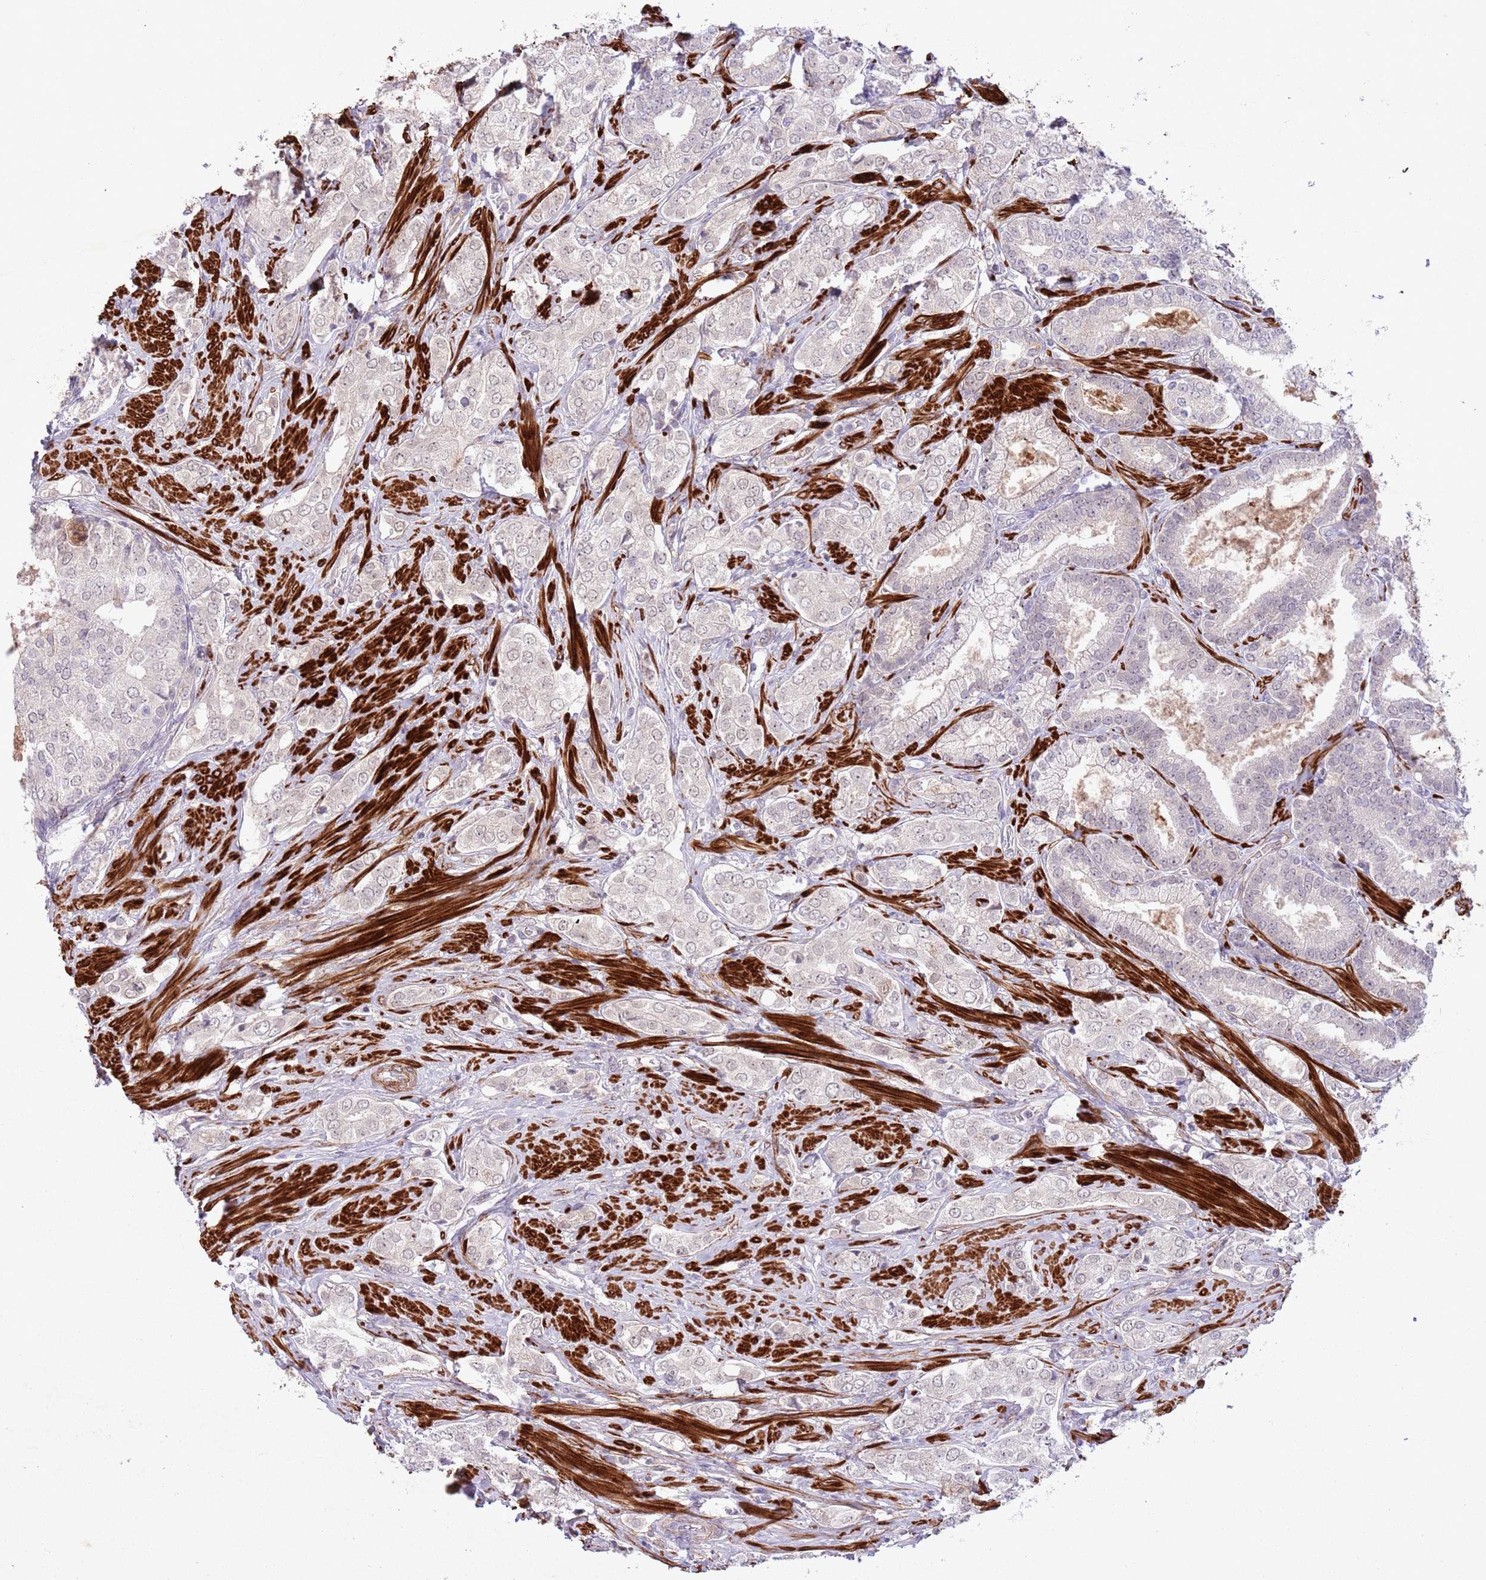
{"staining": {"intensity": "negative", "quantity": "none", "location": "none"}, "tissue": "prostate cancer", "cell_type": "Tumor cells", "image_type": "cancer", "snomed": [{"axis": "morphology", "description": "Adenocarcinoma, High grade"}, {"axis": "topography", "description": "Prostate"}], "caption": "A photomicrograph of human high-grade adenocarcinoma (prostate) is negative for staining in tumor cells. Brightfield microscopy of immunohistochemistry stained with DAB (3,3'-diaminobenzidine) (brown) and hematoxylin (blue), captured at high magnification.", "gene": "CCNI", "patient": {"sex": "male", "age": 71}}